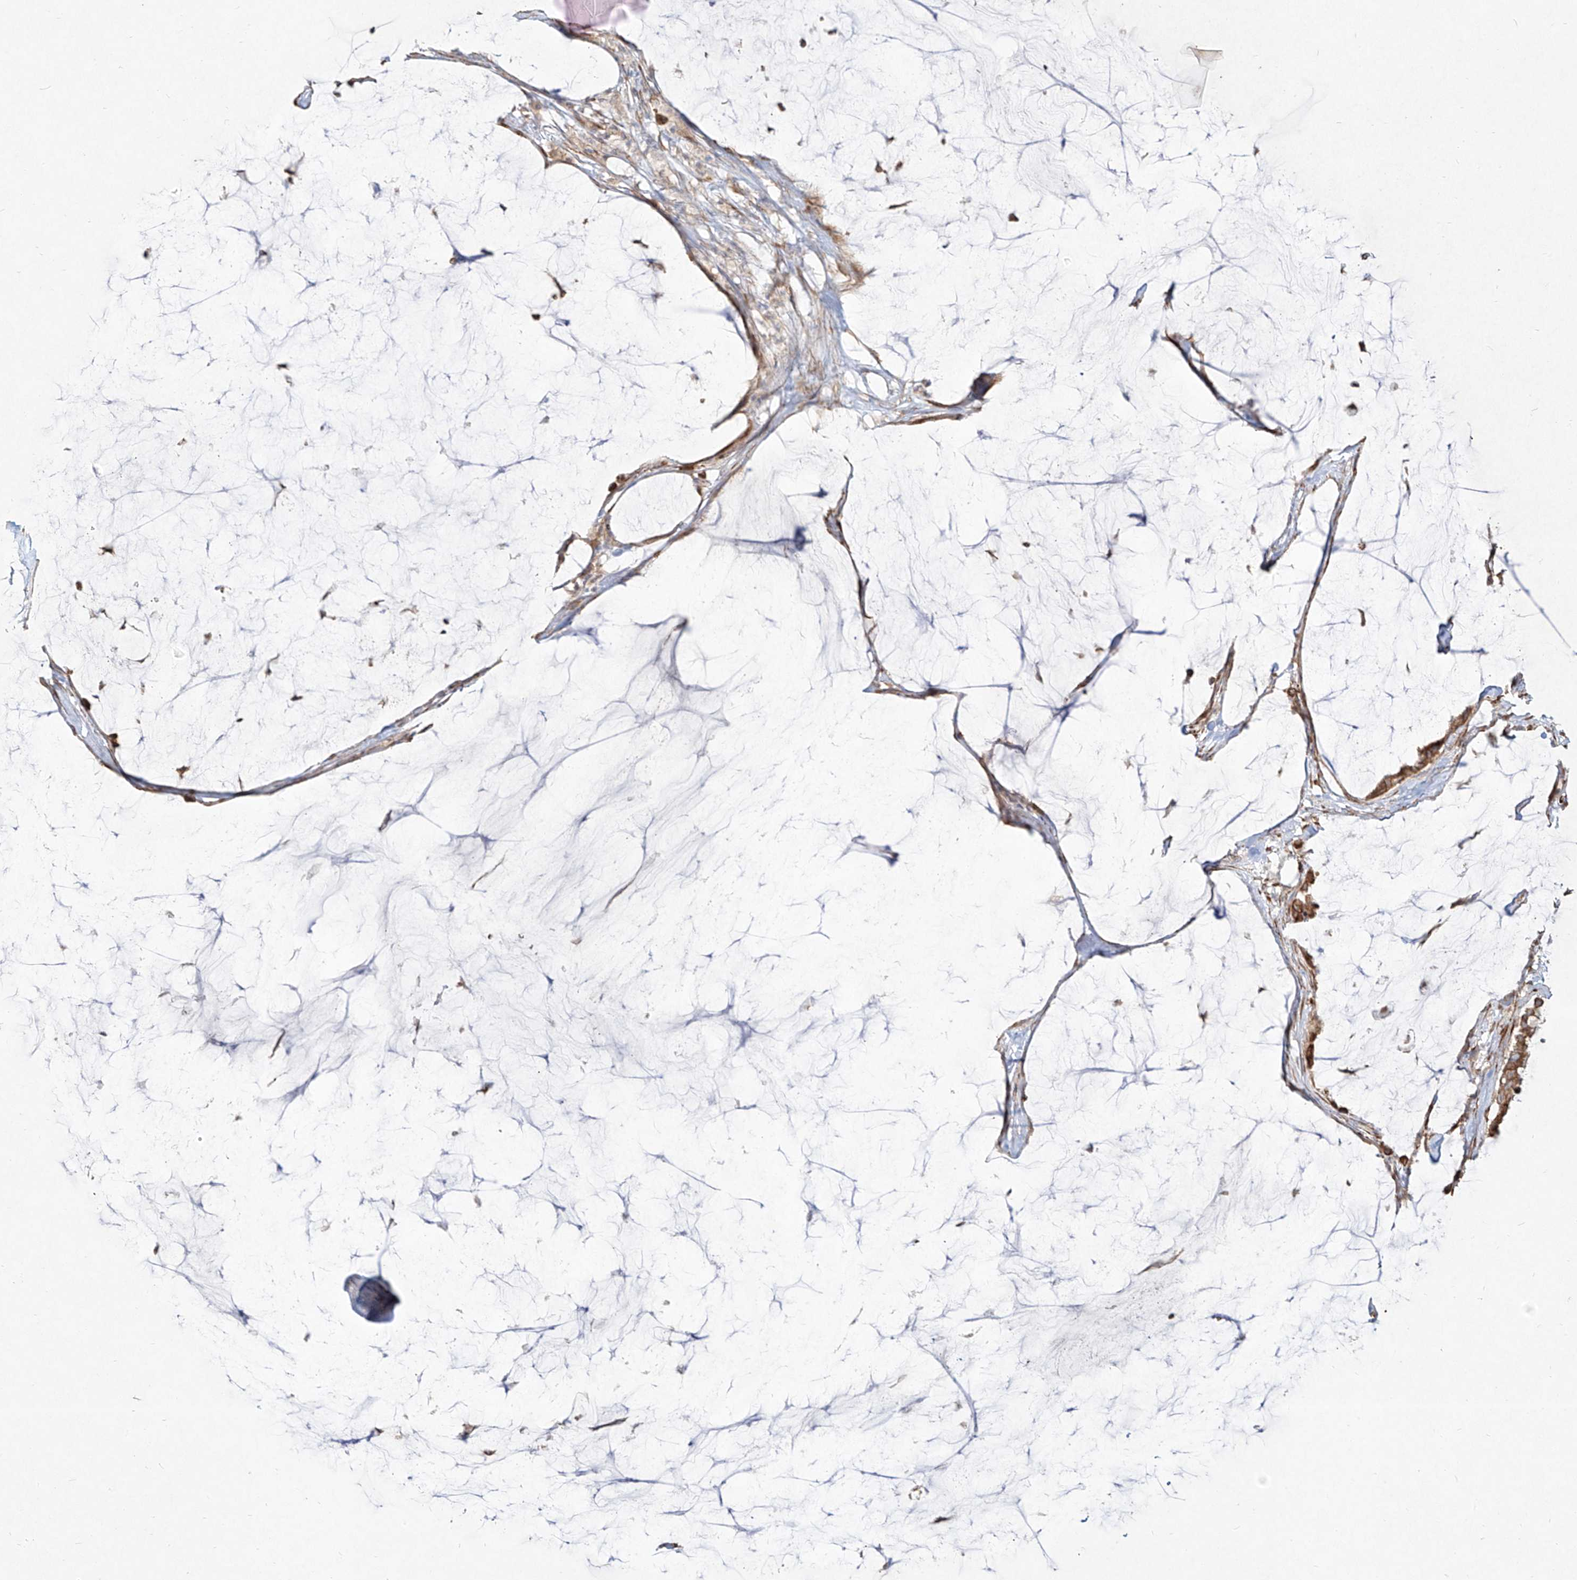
{"staining": {"intensity": "moderate", "quantity": ">75%", "location": "cytoplasmic/membranous"}, "tissue": "pancreatic cancer", "cell_type": "Tumor cells", "image_type": "cancer", "snomed": [{"axis": "morphology", "description": "Adenocarcinoma, NOS"}, {"axis": "topography", "description": "Pancreas"}], "caption": "Adenocarcinoma (pancreatic) stained with a protein marker exhibits moderate staining in tumor cells.", "gene": "CD209", "patient": {"sex": "male", "age": 41}}